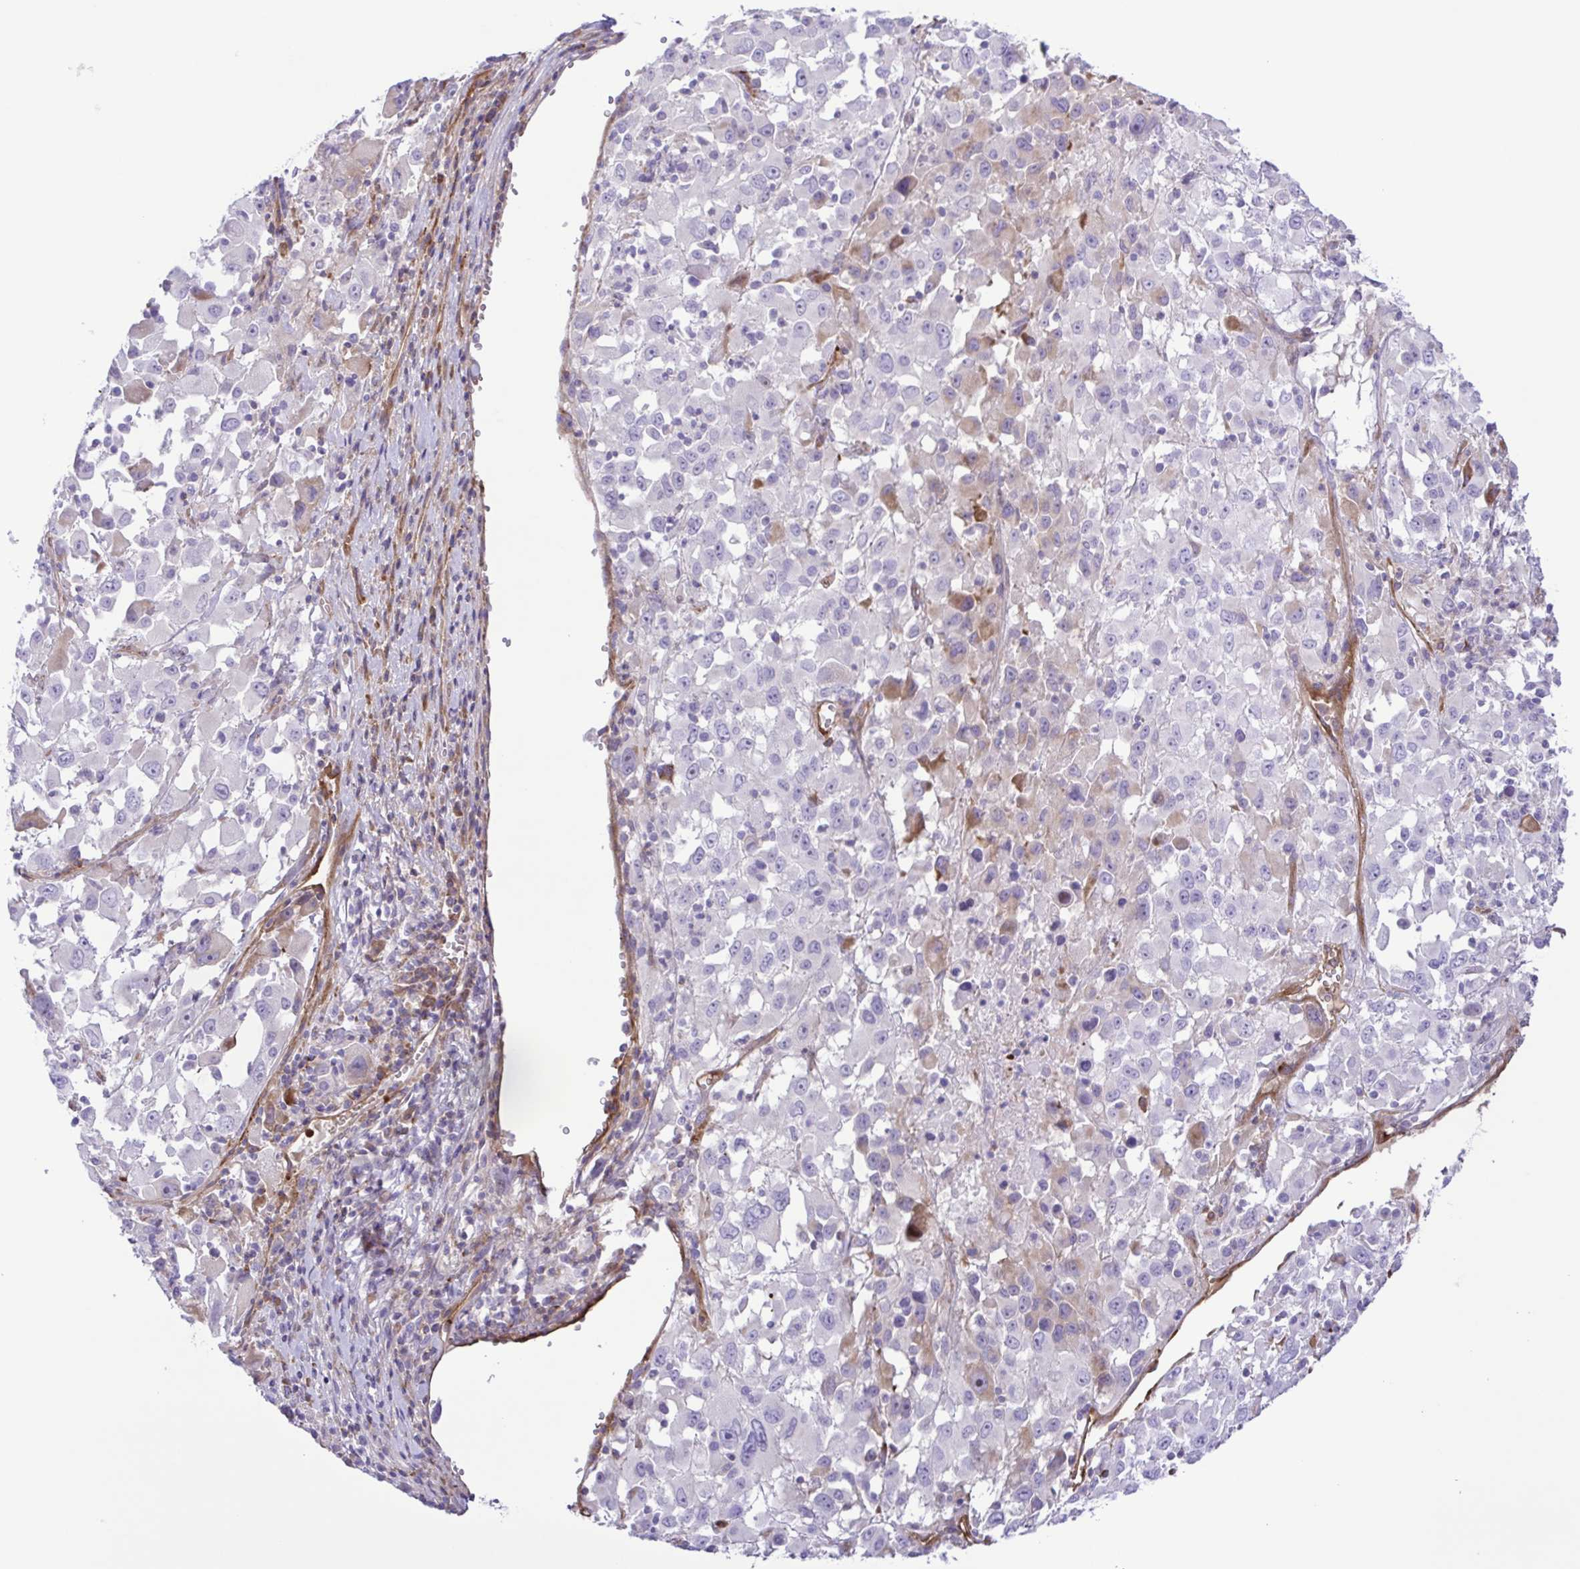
{"staining": {"intensity": "negative", "quantity": "none", "location": "none"}, "tissue": "melanoma", "cell_type": "Tumor cells", "image_type": "cancer", "snomed": [{"axis": "morphology", "description": "Malignant melanoma, Metastatic site"}, {"axis": "topography", "description": "Soft tissue"}], "caption": "The image demonstrates no significant positivity in tumor cells of malignant melanoma (metastatic site).", "gene": "FLT1", "patient": {"sex": "male", "age": 50}}